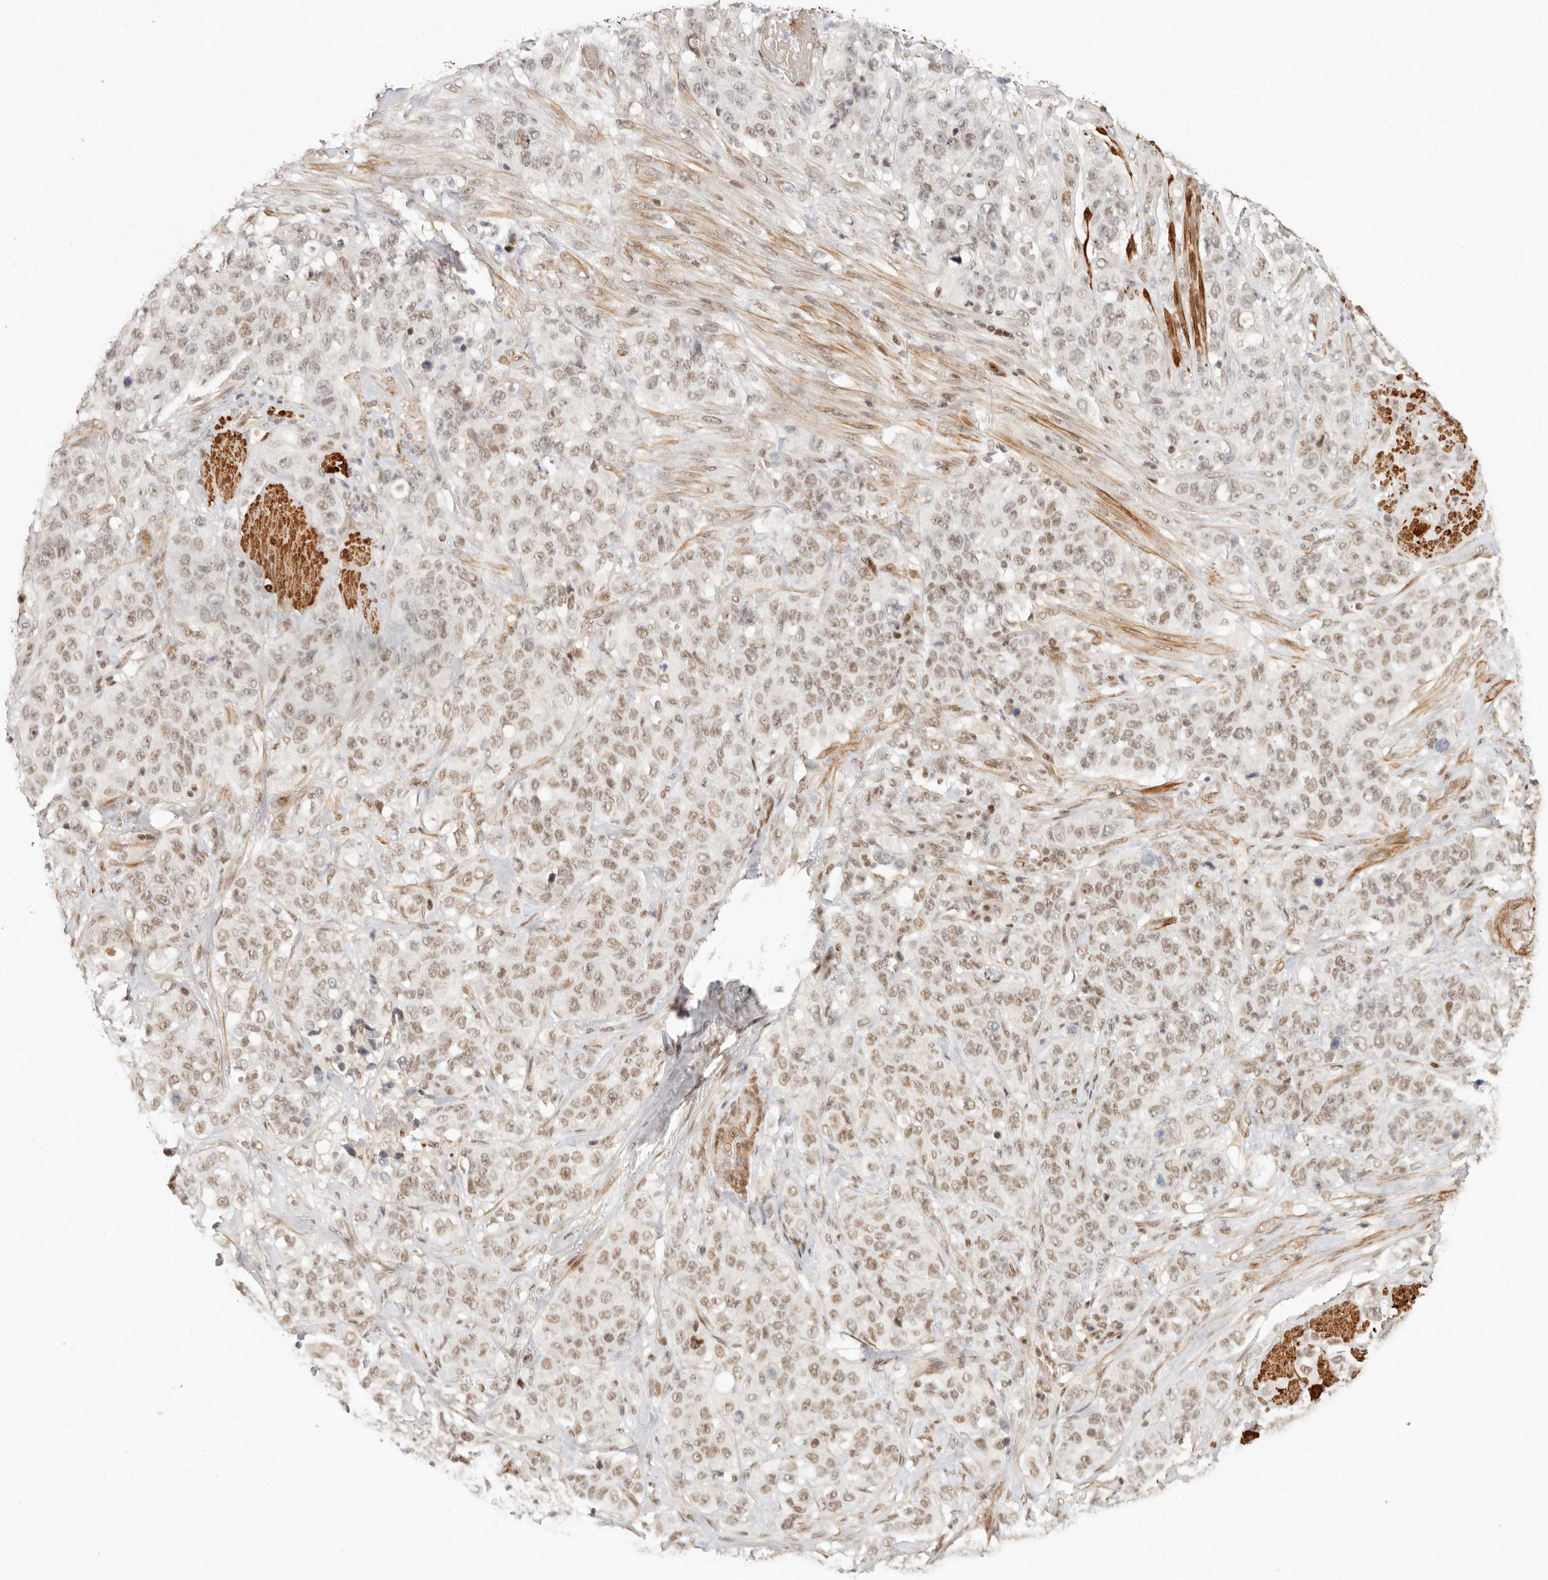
{"staining": {"intensity": "weak", "quantity": ">75%", "location": "nuclear"}, "tissue": "stomach cancer", "cell_type": "Tumor cells", "image_type": "cancer", "snomed": [{"axis": "morphology", "description": "Adenocarcinoma, NOS"}, {"axis": "topography", "description": "Stomach"}], "caption": "Protein staining of stomach cancer (adenocarcinoma) tissue displays weak nuclear staining in approximately >75% of tumor cells. (DAB IHC, brown staining for protein, blue staining for nuclei).", "gene": "GABPA", "patient": {"sex": "male", "age": 48}}